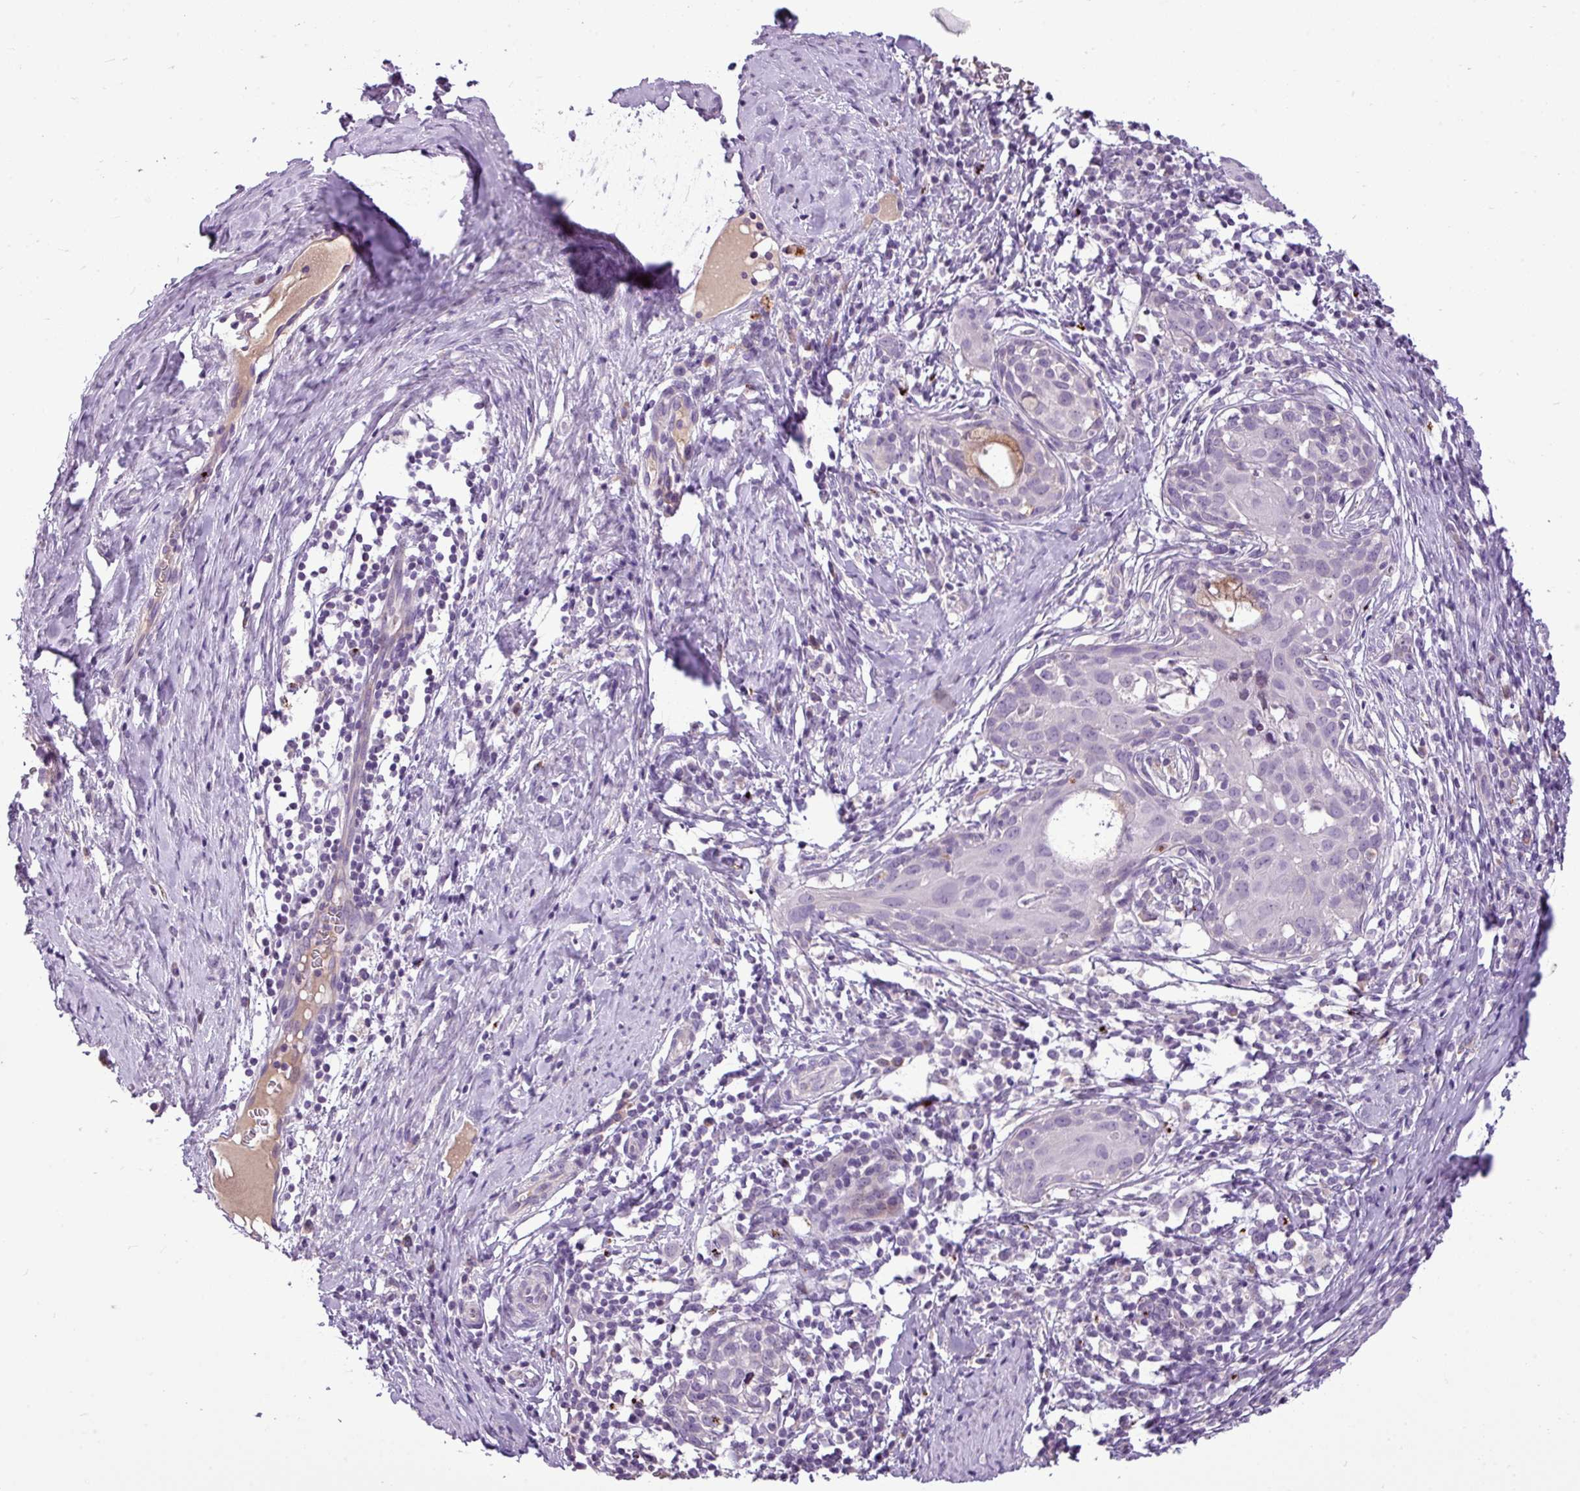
{"staining": {"intensity": "negative", "quantity": "none", "location": "none"}, "tissue": "cervical cancer", "cell_type": "Tumor cells", "image_type": "cancer", "snomed": [{"axis": "morphology", "description": "Squamous cell carcinoma, NOS"}, {"axis": "topography", "description": "Cervix"}], "caption": "Human cervical cancer stained for a protein using immunohistochemistry displays no positivity in tumor cells.", "gene": "IL17A", "patient": {"sex": "female", "age": 52}}